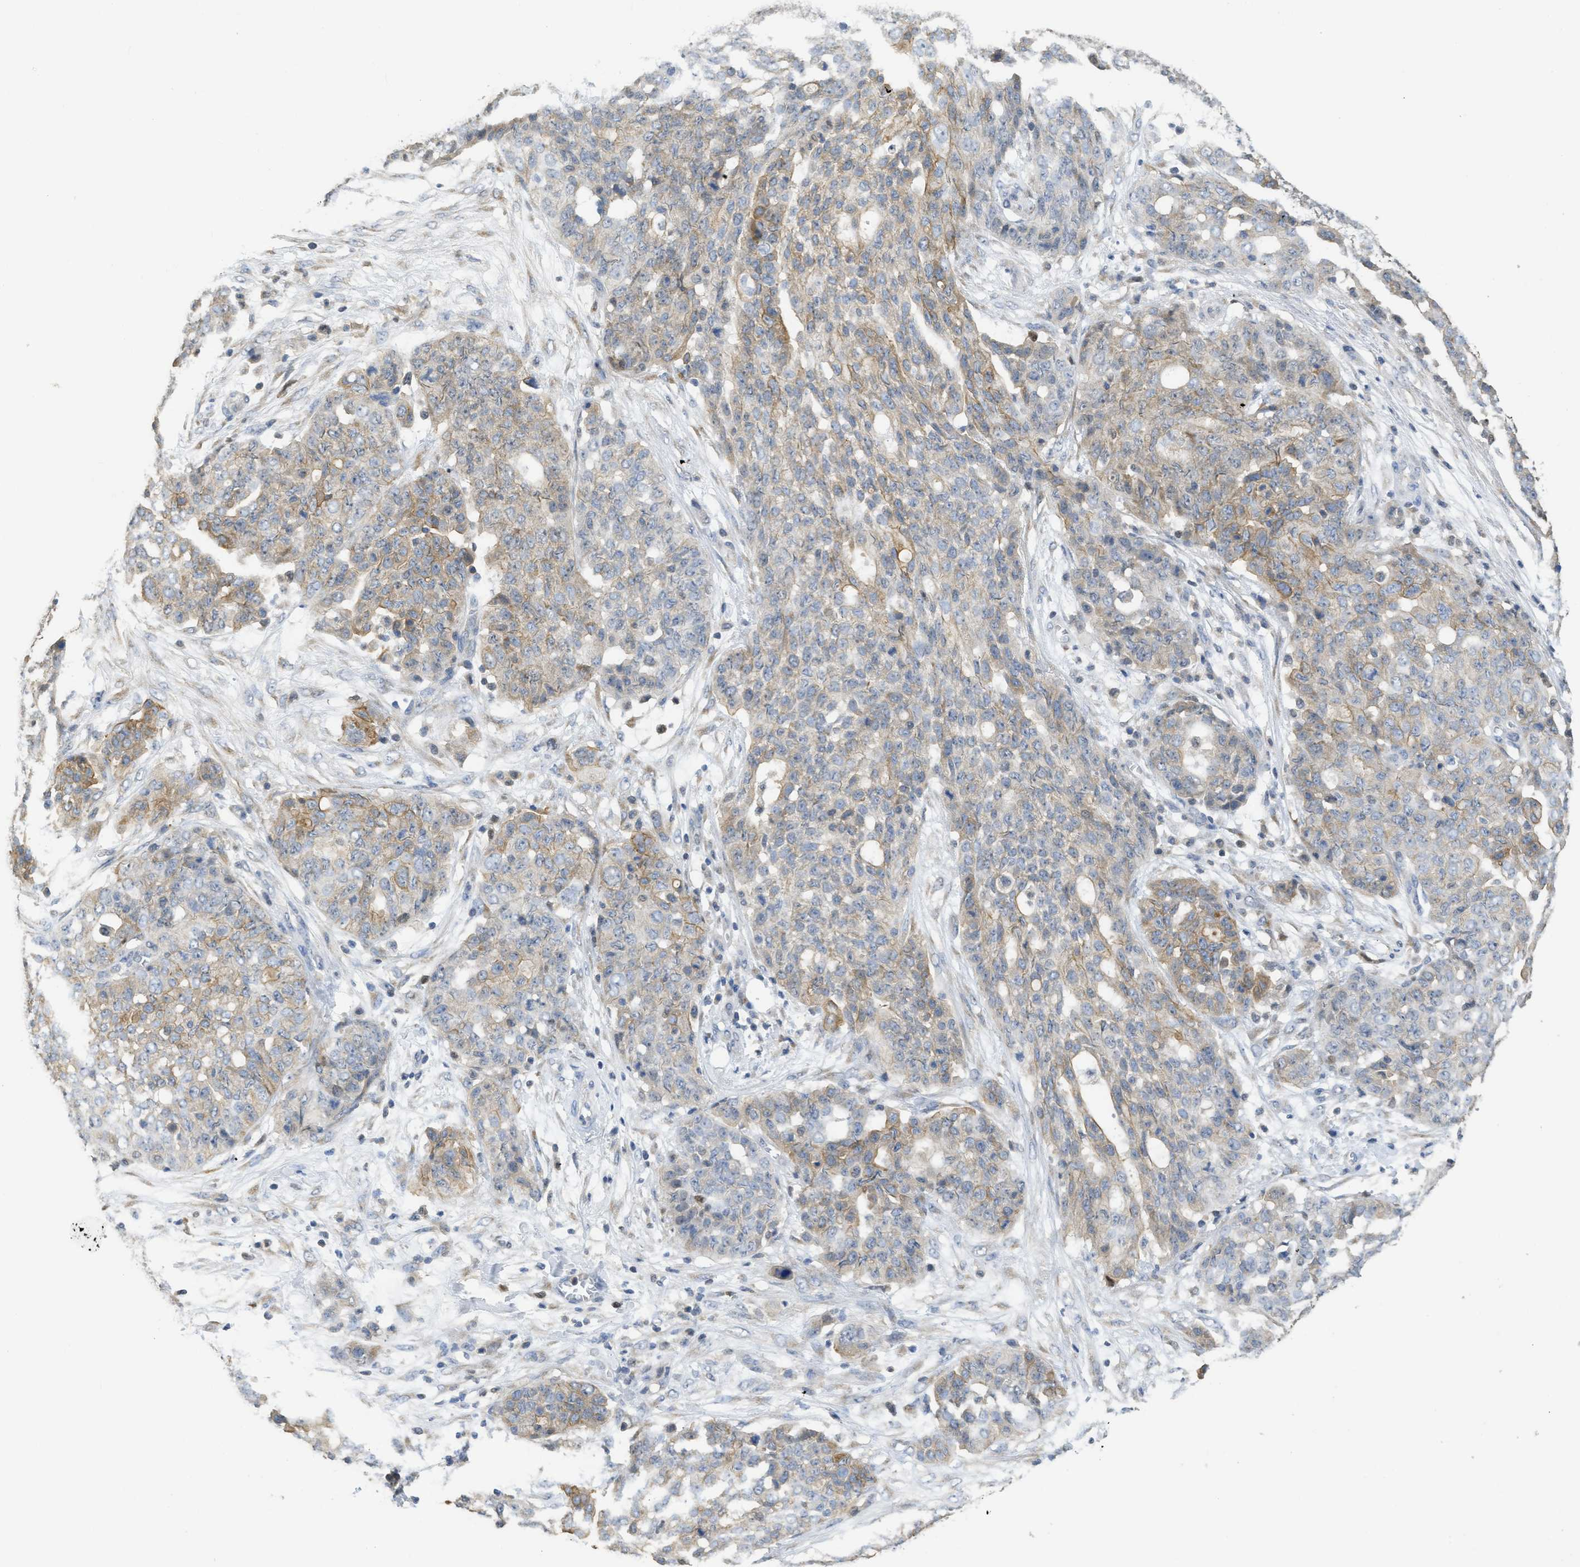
{"staining": {"intensity": "moderate", "quantity": "<25%", "location": "cytoplasmic/membranous"}, "tissue": "ovarian cancer", "cell_type": "Tumor cells", "image_type": "cancer", "snomed": [{"axis": "morphology", "description": "Cystadenocarcinoma, serous, NOS"}, {"axis": "topography", "description": "Soft tissue"}, {"axis": "topography", "description": "Ovary"}], "caption": "Serous cystadenocarcinoma (ovarian) stained with DAB immunohistochemistry (IHC) demonstrates low levels of moderate cytoplasmic/membranous expression in approximately <25% of tumor cells. The protein of interest is stained brown, and the nuclei are stained in blue (DAB IHC with brightfield microscopy, high magnification).", "gene": "SFXN2", "patient": {"sex": "female", "age": 57}}